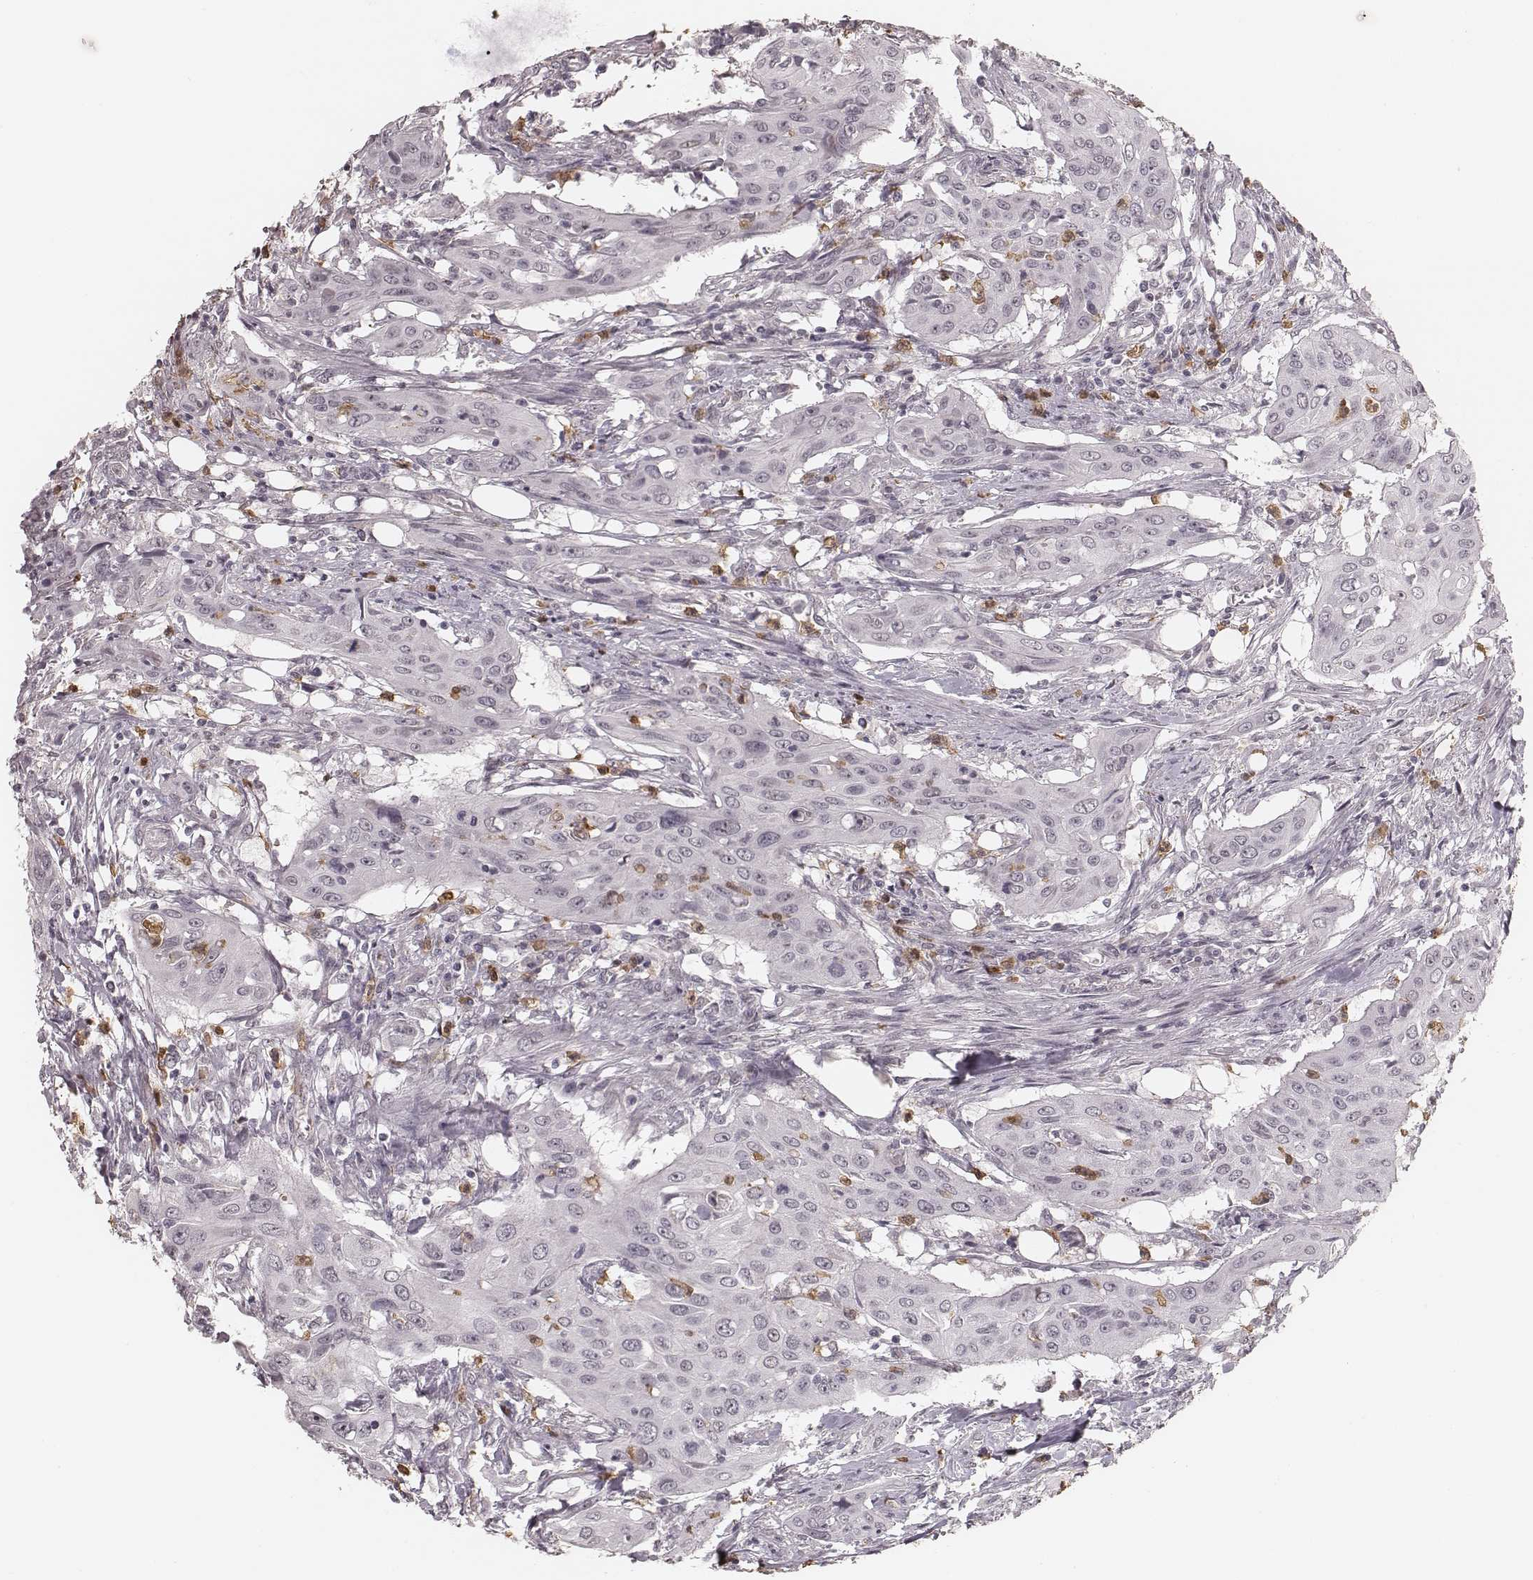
{"staining": {"intensity": "negative", "quantity": "none", "location": "none"}, "tissue": "urothelial cancer", "cell_type": "Tumor cells", "image_type": "cancer", "snomed": [{"axis": "morphology", "description": "Urothelial carcinoma, High grade"}, {"axis": "topography", "description": "Urinary bladder"}], "caption": "High-grade urothelial carcinoma was stained to show a protein in brown. There is no significant positivity in tumor cells.", "gene": "KITLG", "patient": {"sex": "male", "age": 82}}